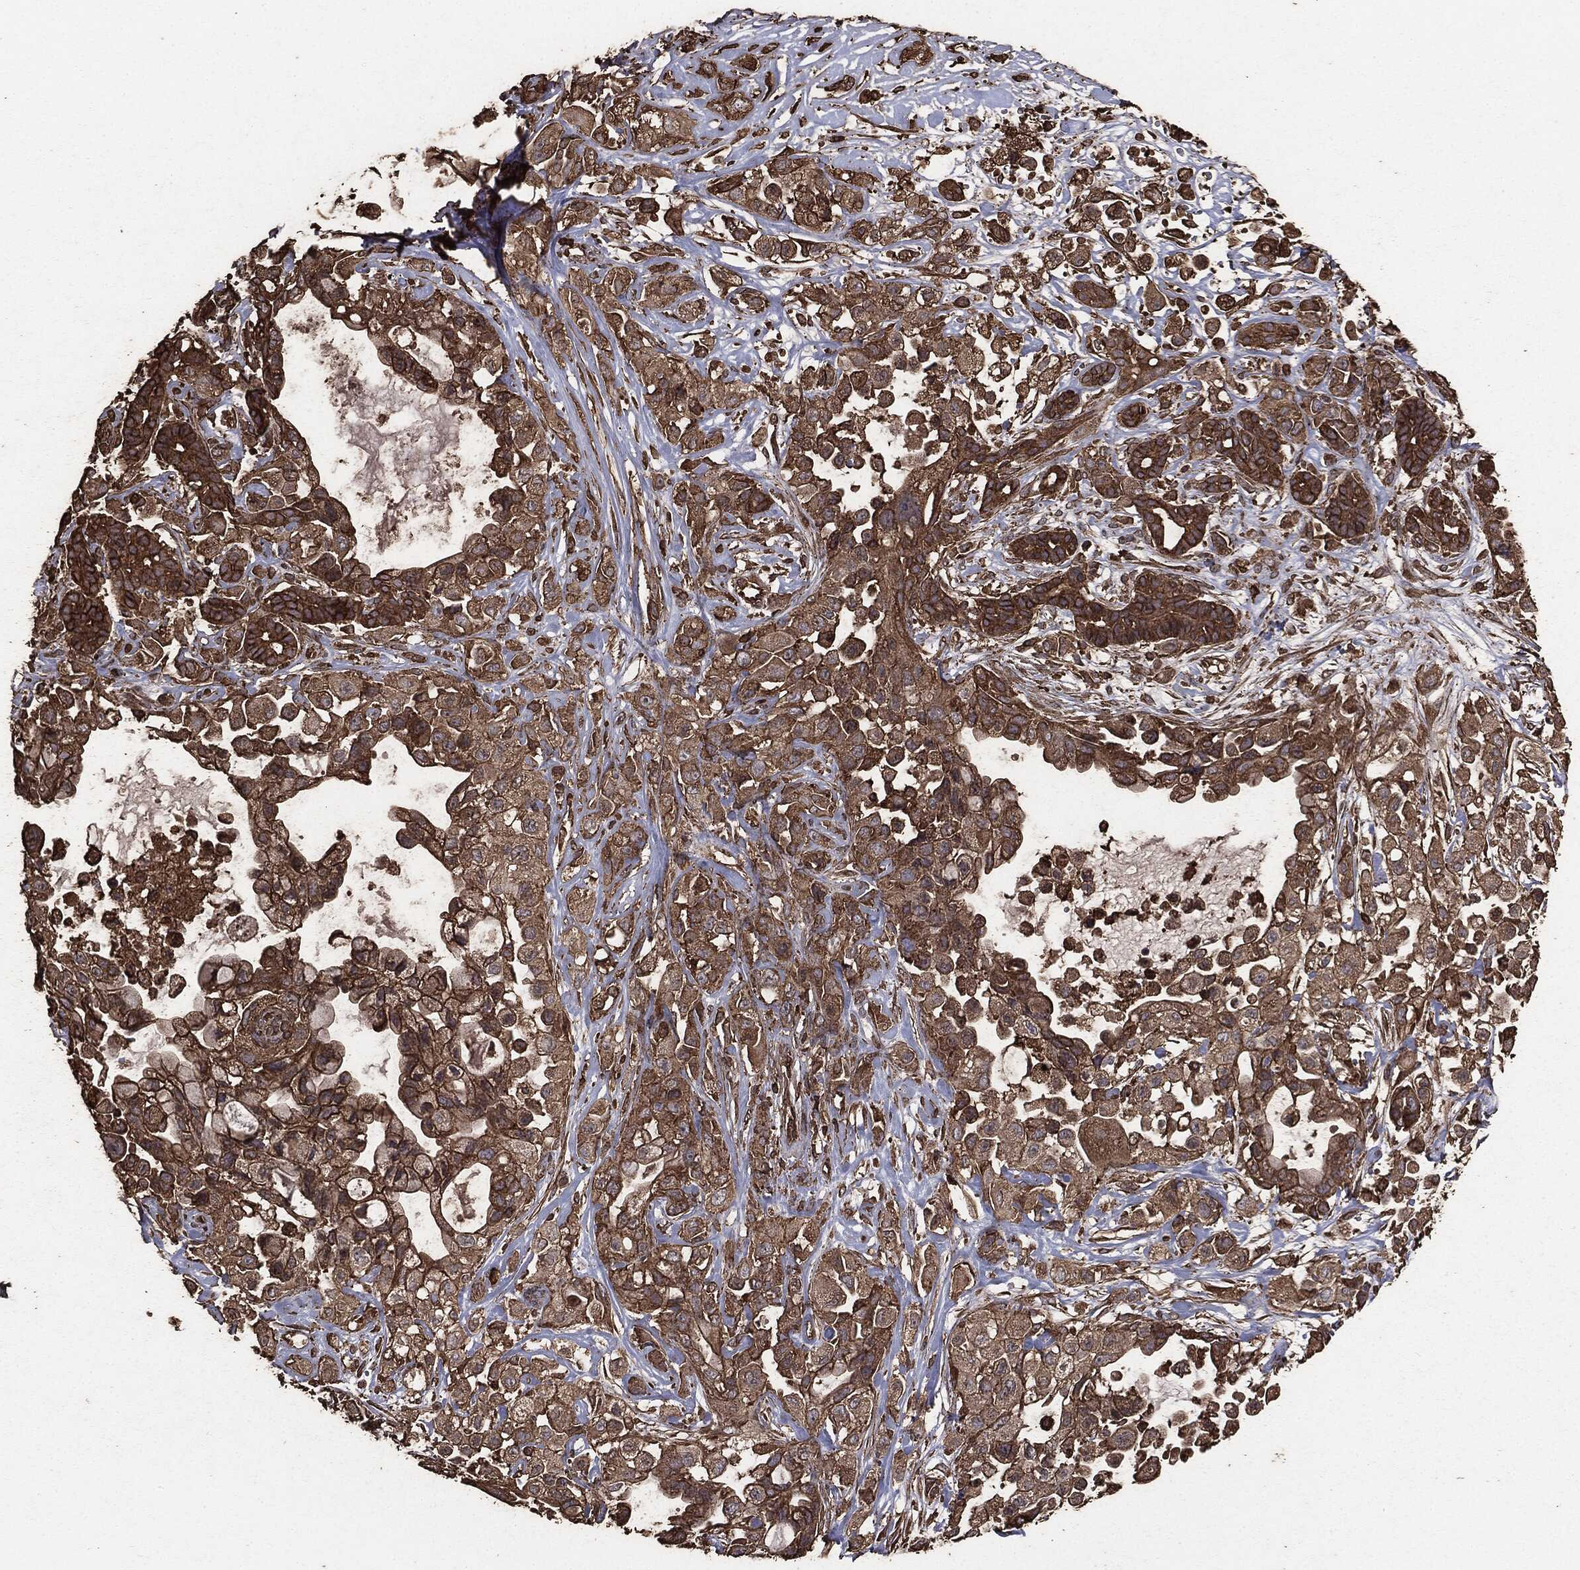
{"staining": {"intensity": "moderate", "quantity": ">75%", "location": "cytoplasmic/membranous"}, "tissue": "pancreatic cancer", "cell_type": "Tumor cells", "image_type": "cancer", "snomed": [{"axis": "morphology", "description": "Adenocarcinoma, NOS"}, {"axis": "topography", "description": "Pancreas"}], "caption": "Immunohistochemical staining of pancreatic cancer (adenocarcinoma) demonstrates medium levels of moderate cytoplasmic/membranous protein positivity in about >75% of tumor cells. (DAB = brown stain, brightfield microscopy at high magnification).", "gene": "MTOR", "patient": {"sex": "male", "age": 44}}